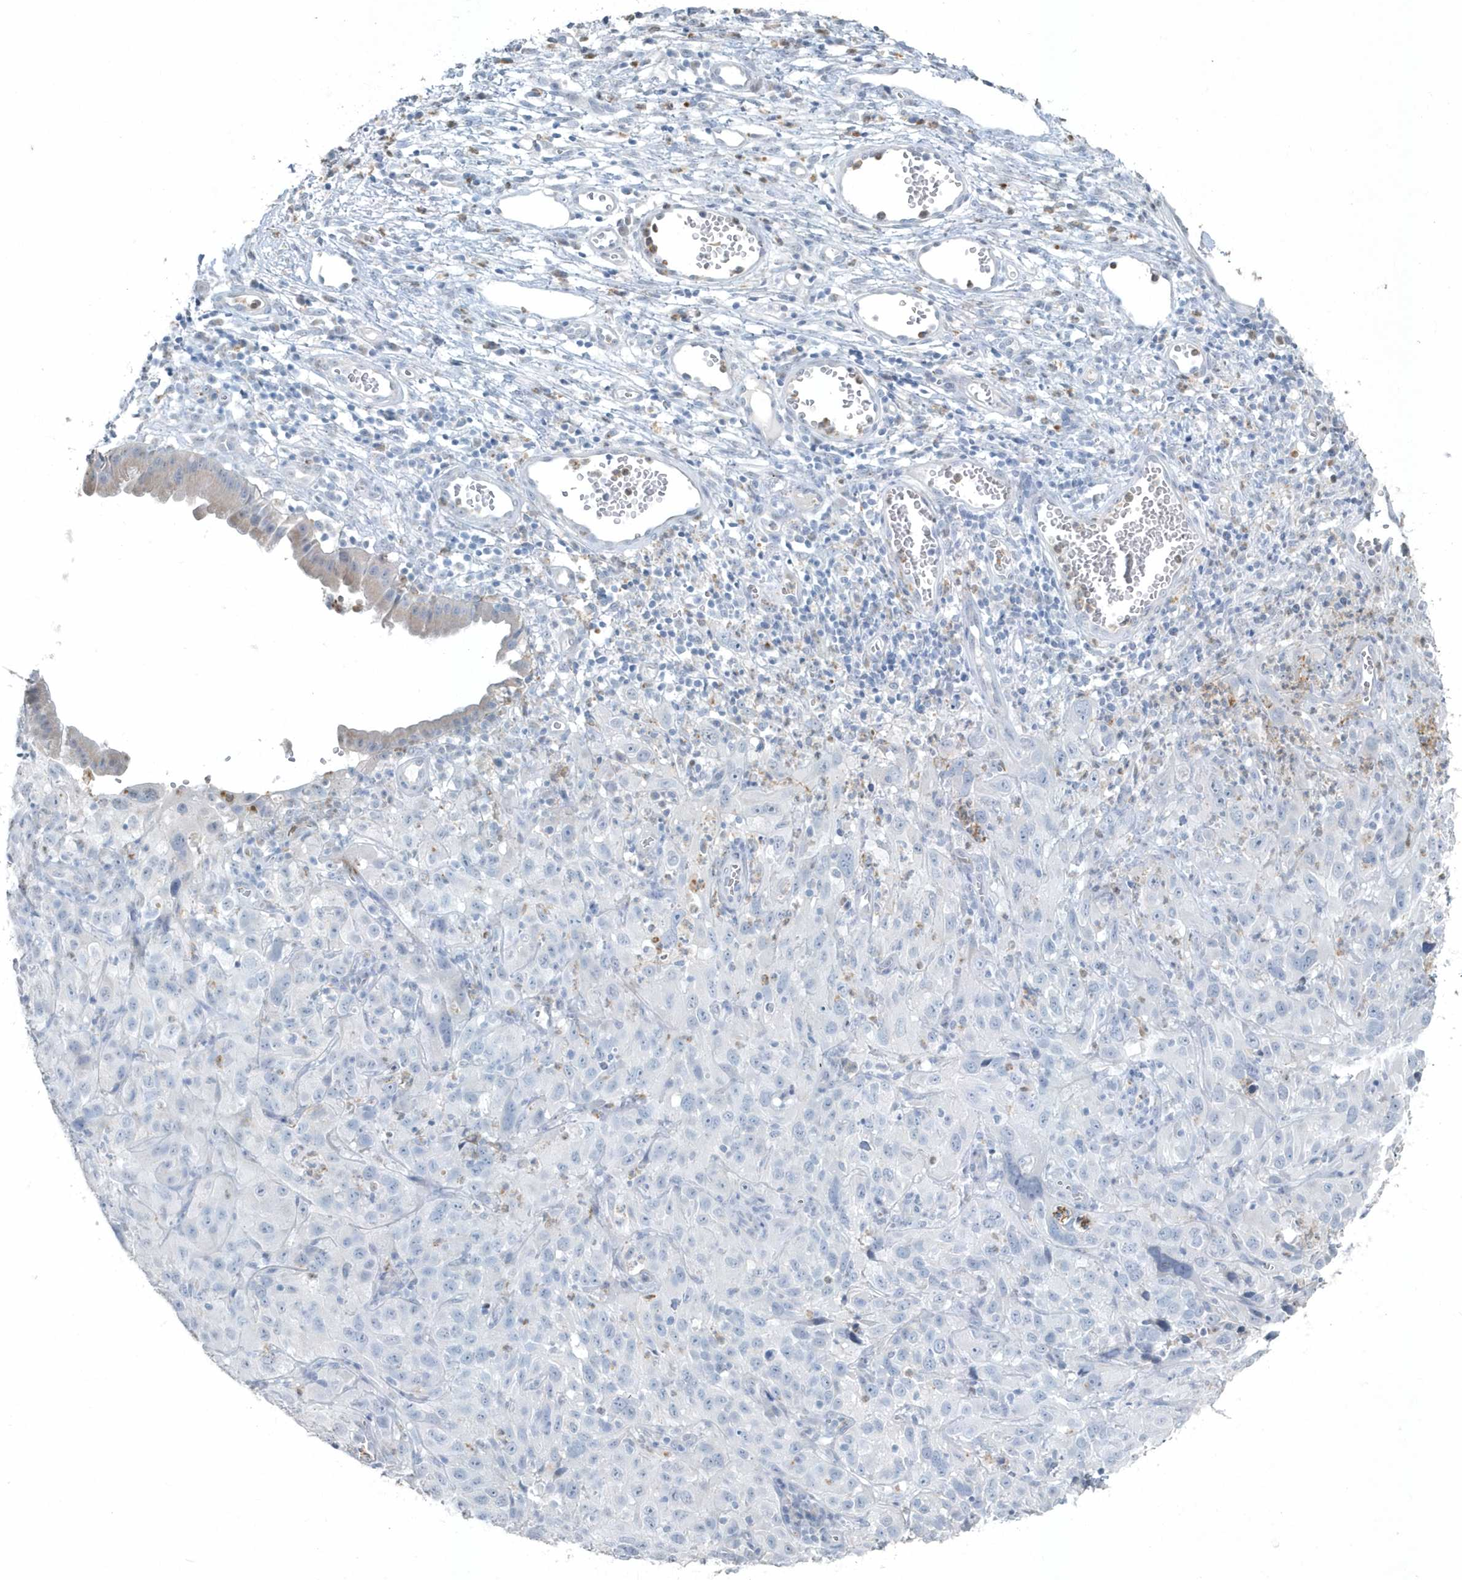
{"staining": {"intensity": "negative", "quantity": "none", "location": "none"}, "tissue": "cervical cancer", "cell_type": "Tumor cells", "image_type": "cancer", "snomed": [{"axis": "morphology", "description": "Squamous cell carcinoma, NOS"}, {"axis": "topography", "description": "Cervix"}], "caption": "Cervical cancer (squamous cell carcinoma) was stained to show a protein in brown. There is no significant expression in tumor cells.", "gene": "MYOT", "patient": {"sex": "female", "age": 32}}